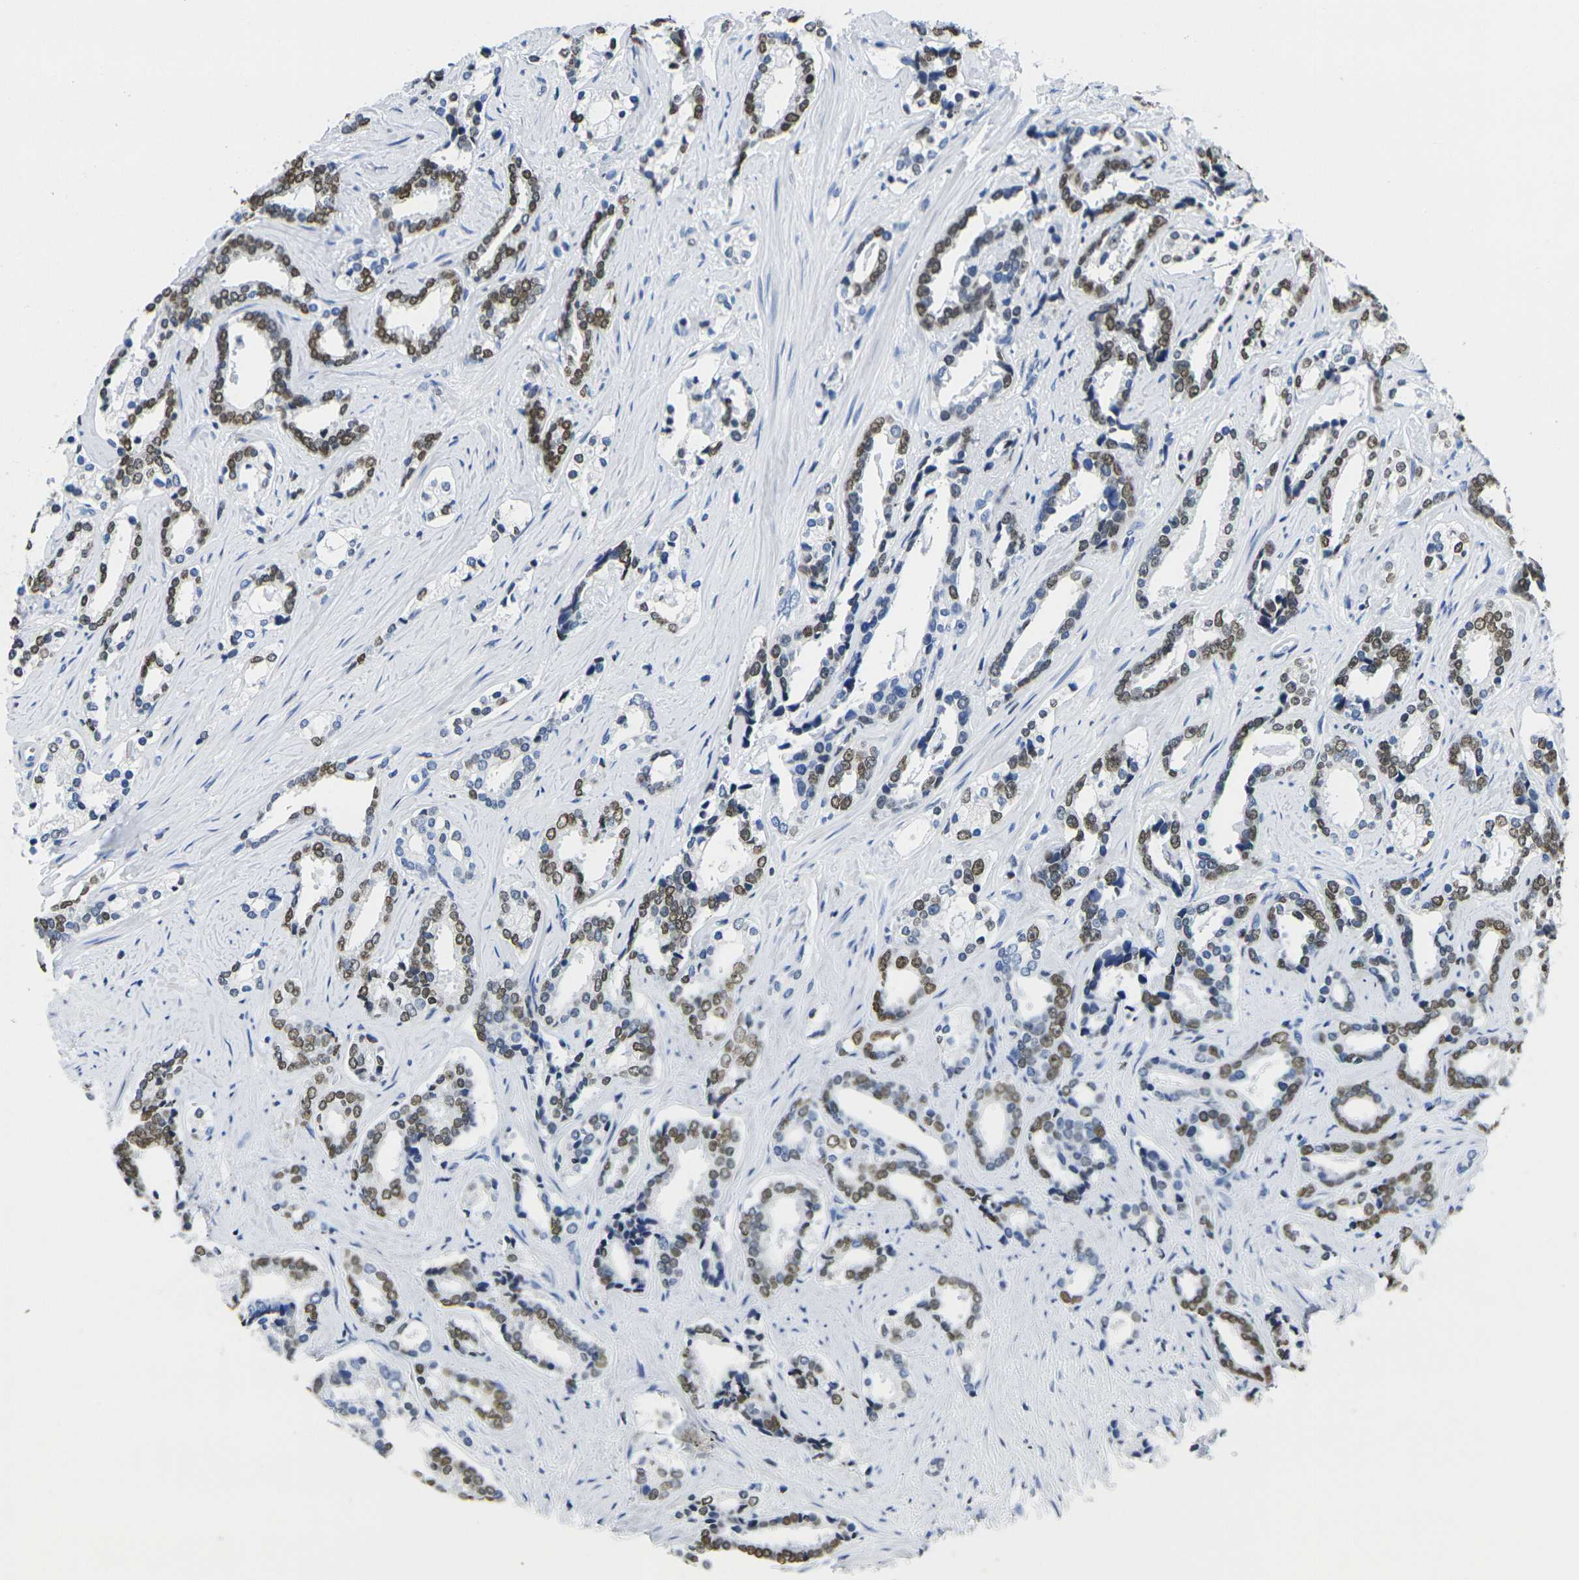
{"staining": {"intensity": "strong", "quantity": ">75%", "location": "nuclear"}, "tissue": "prostate cancer", "cell_type": "Tumor cells", "image_type": "cancer", "snomed": [{"axis": "morphology", "description": "Adenocarcinoma, High grade"}, {"axis": "topography", "description": "Prostate"}], "caption": "A brown stain highlights strong nuclear expression of a protein in high-grade adenocarcinoma (prostate) tumor cells.", "gene": "DRAXIN", "patient": {"sex": "male", "age": 67}}